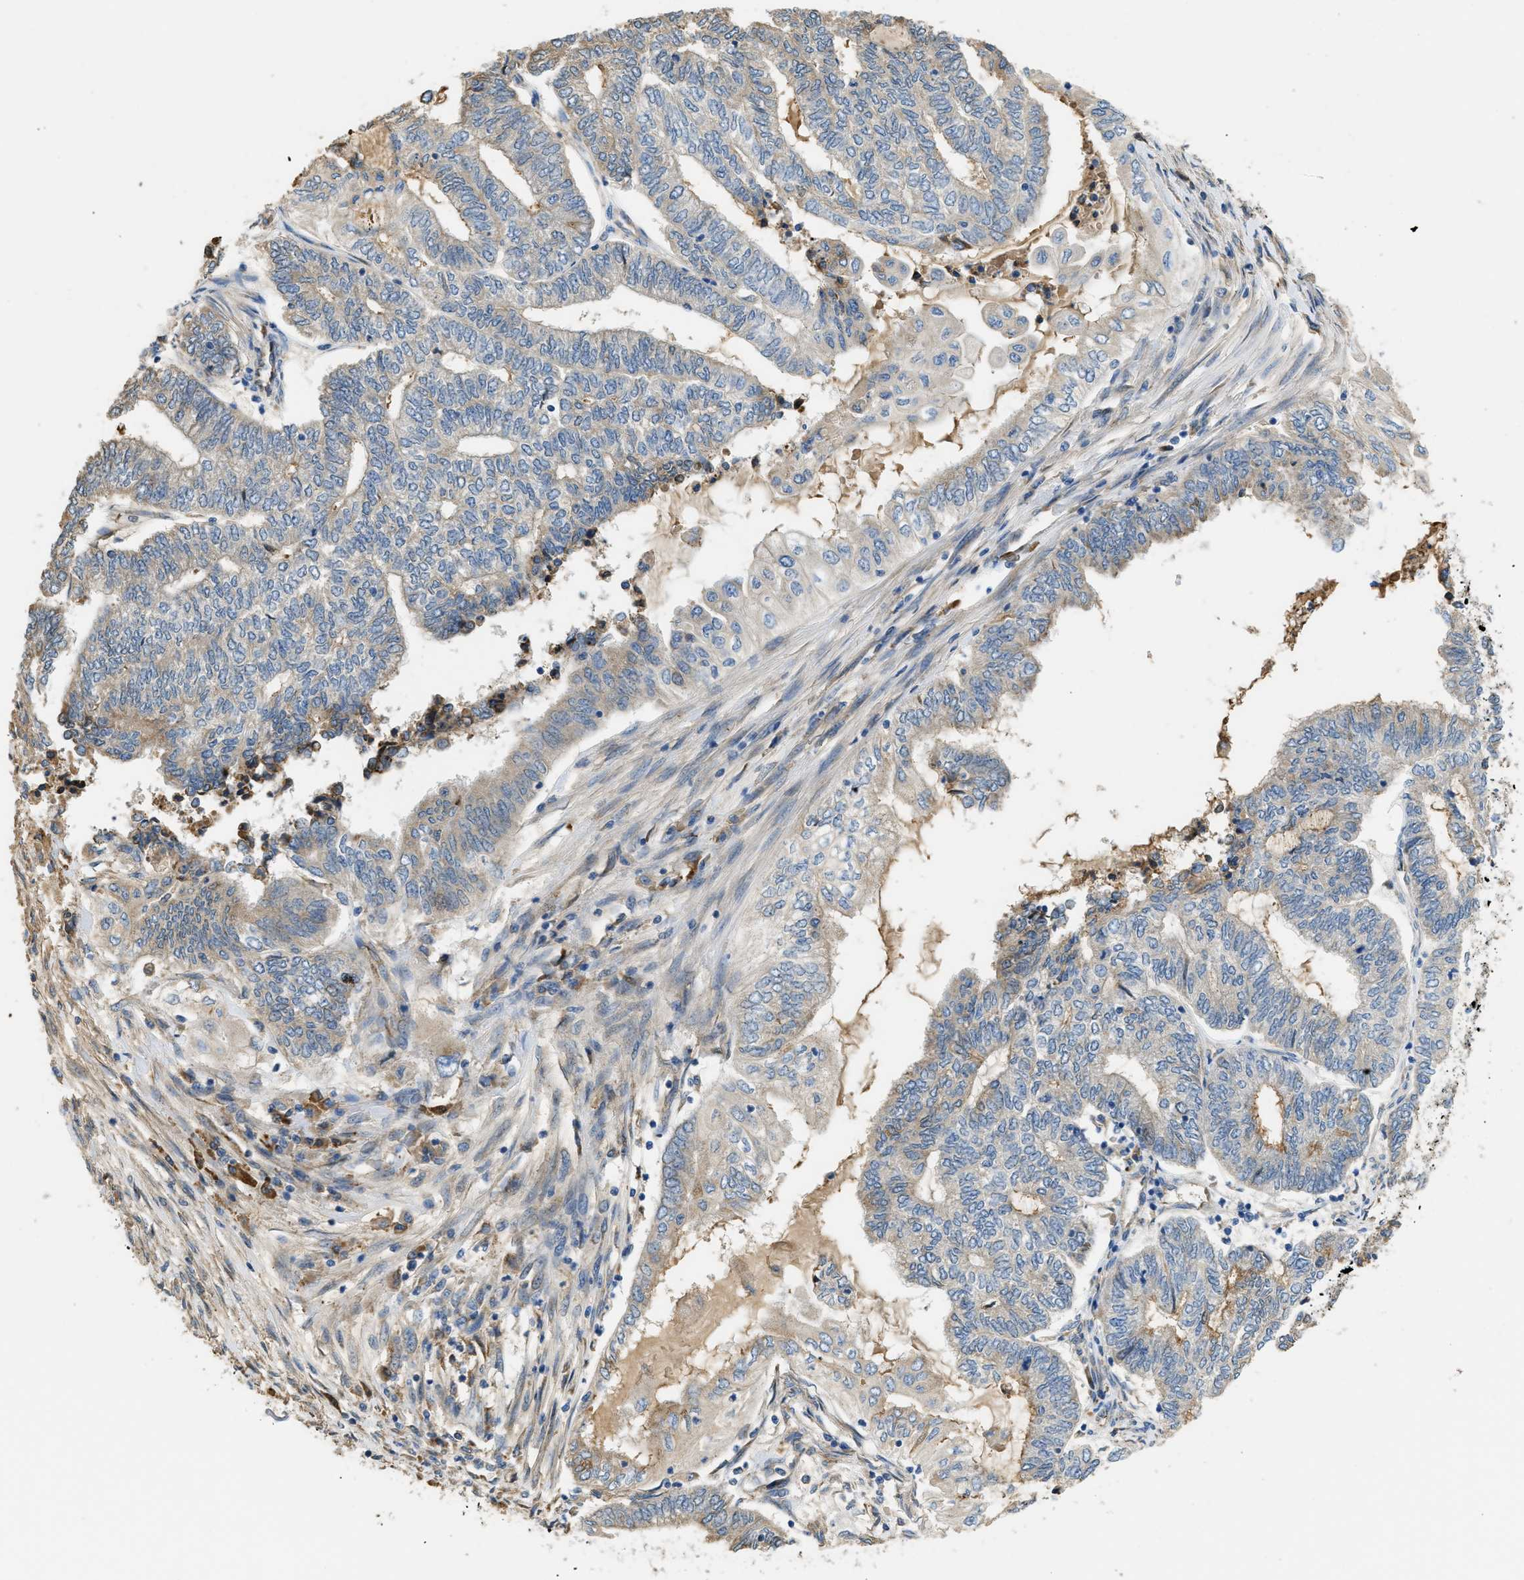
{"staining": {"intensity": "moderate", "quantity": "<25%", "location": "cytoplasmic/membranous"}, "tissue": "endometrial cancer", "cell_type": "Tumor cells", "image_type": "cancer", "snomed": [{"axis": "morphology", "description": "Adenocarcinoma, NOS"}, {"axis": "topography", "description": "Uterus"}, {"axis": "topography", "description": "Endometrium"}], "caption": "Tumor cells demonstrate moderate cytoplasmic/membranous positivity in about <25% of cells in endometrial adenocarcinoma.", "gene": "RIPK2", "patient": {"sex": "female", "age": 70}}